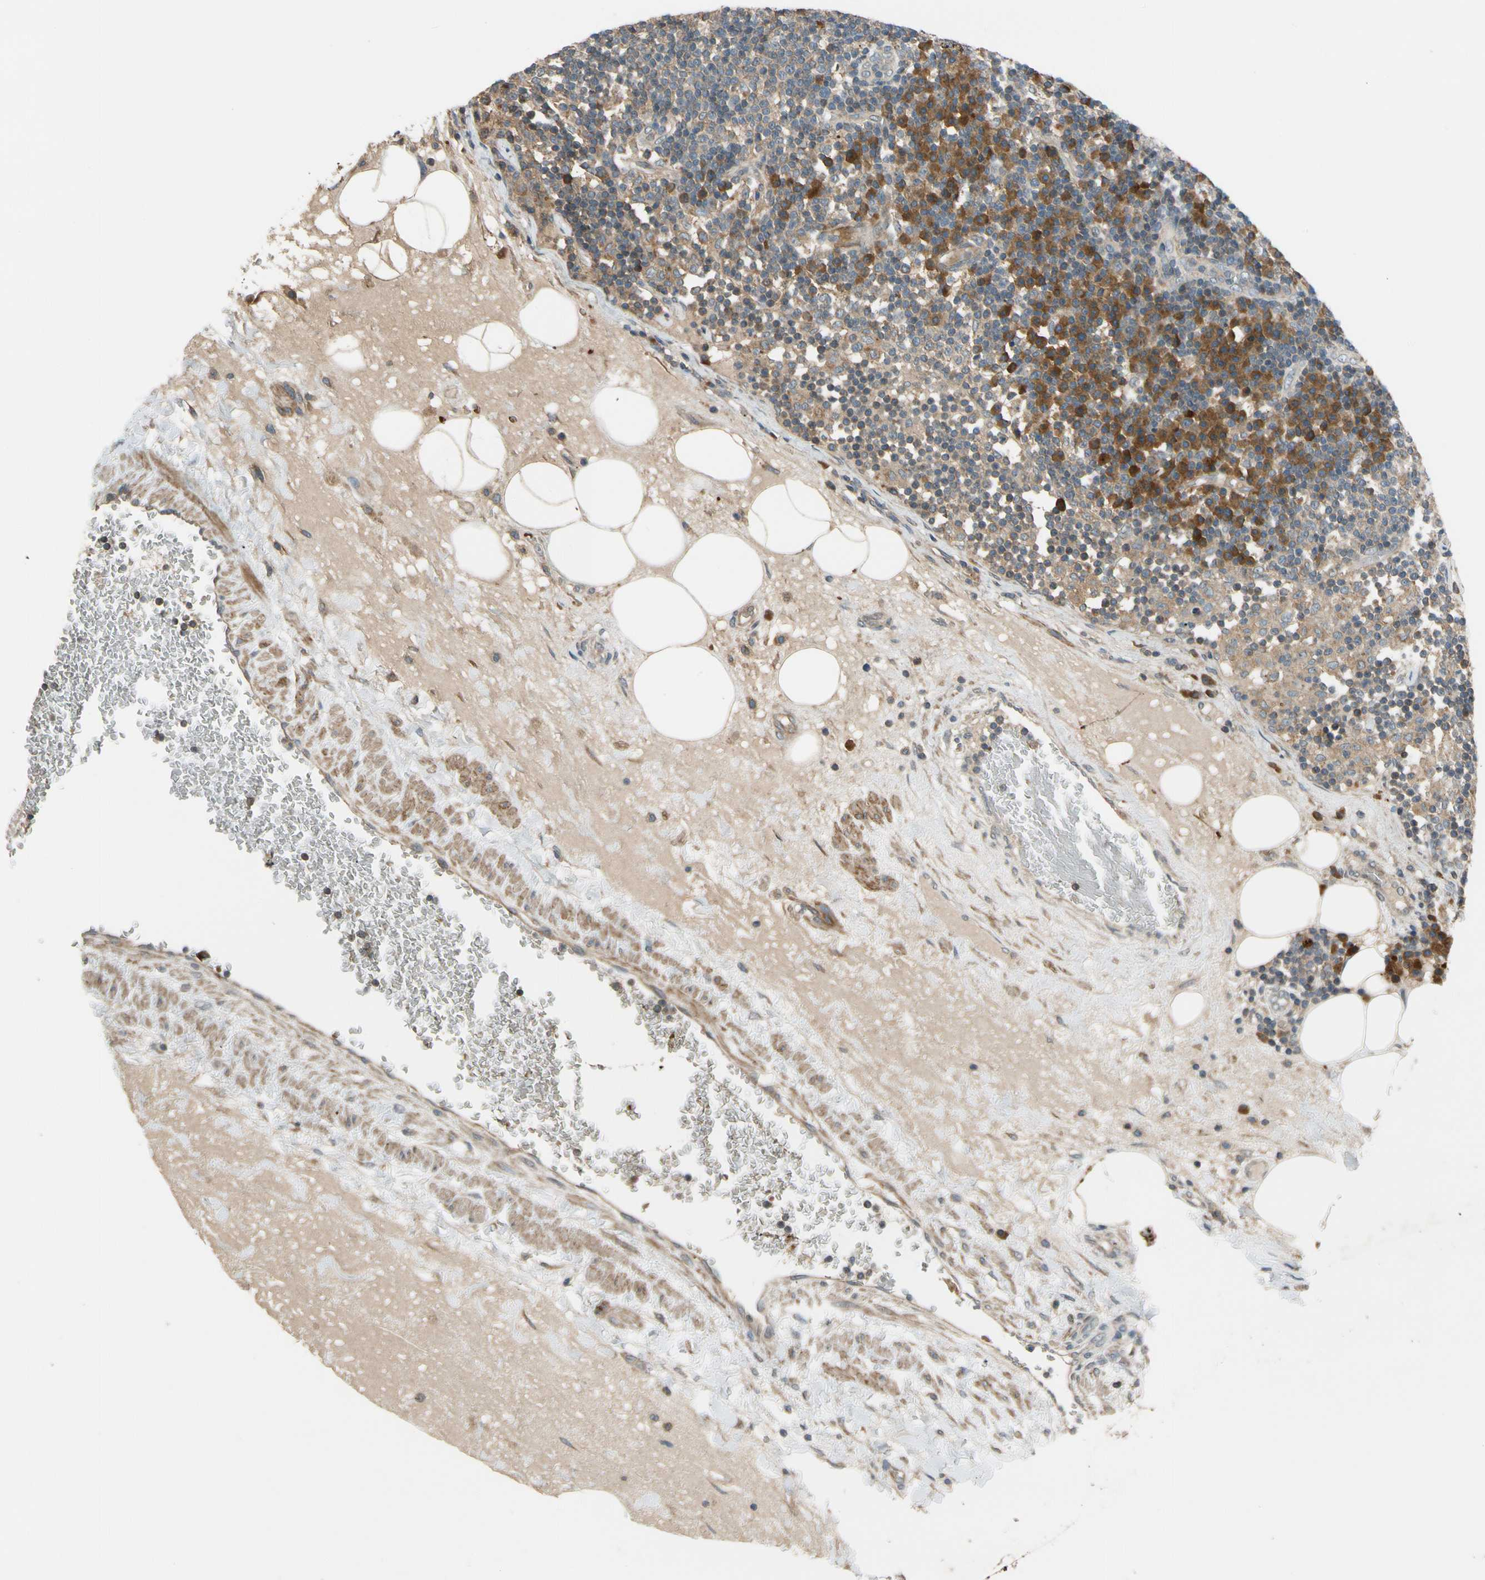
{"staining": {"intensity": "weak", "quantity": ">75%", "location": "cytoplasmic/membranous"}, "tissue": "lymph node", "cell_type": "Germinal center cells", "image_type": "normal", "snomed": [{"axis": "morphology", "description": "Normal tissue, NOS"}, {"axis": "morphology", "description": "Squamous cell carcinoma, metastatic, NOS"}, {"axis": "topography", "description": "Lymph node"}], "caption": "Protein staining demonstrates weak cytoplasmic/membranous expression in about >75% of germinal center cells in normal lymph node. (IHC, brightfield microscopy, high magnification).", "gene": "MST1R", "patient": {"sex": "female", "age": 53}}